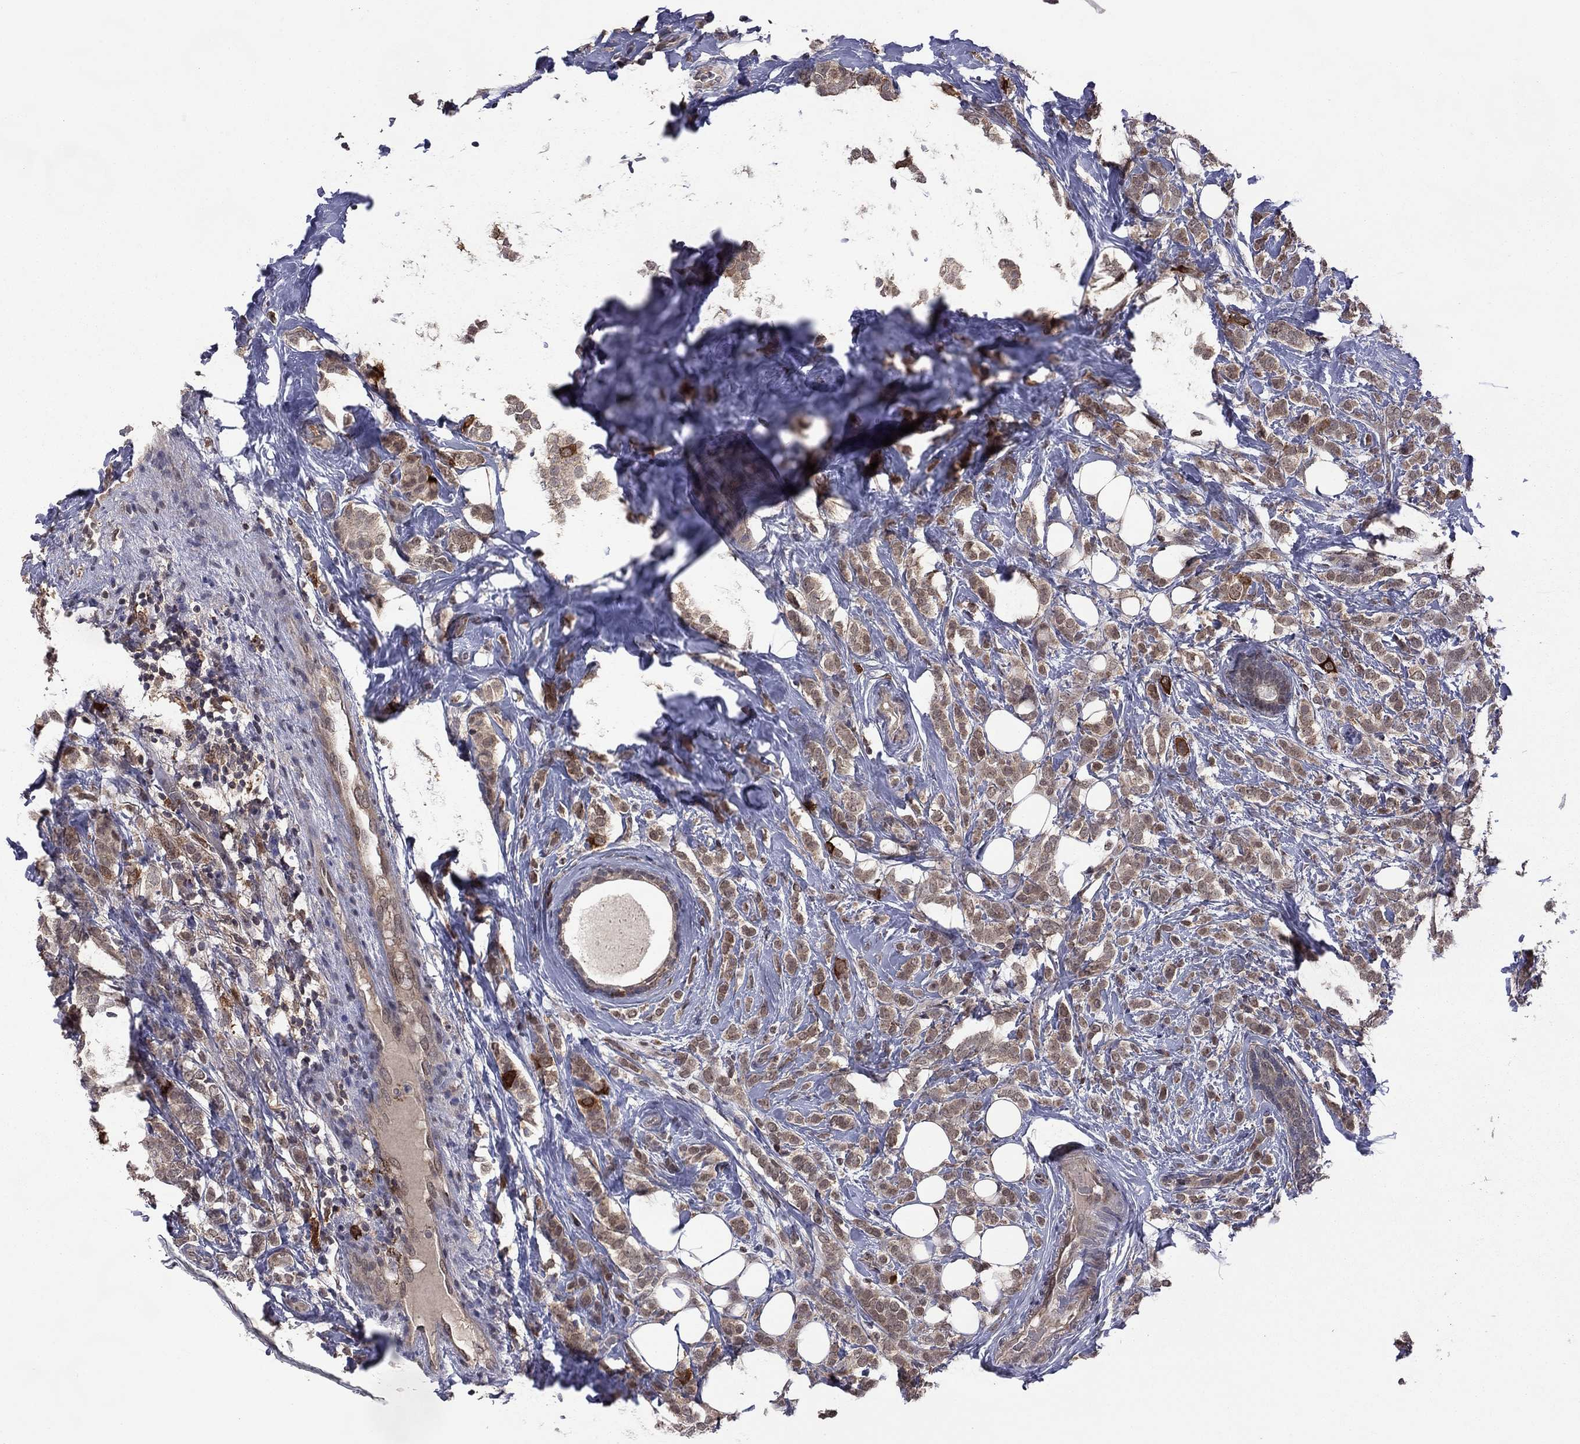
{"staining": {"intensity": "moderate", "quantity": ">75%", "location": "cytoplasmic/membranous"}, "tissue": "breast cancer", "cell_type": "Tumor cells", "image_type": "cancer", "snomed": [{"axis": "morphology", "description": "Lobular carcinoma"}, {"axis": "topography", "description": "Breast"}], "caption": "Moderate cytoplasmic/membranous expression for a protein is identified in approximately >75% of tumor cells of lobular carcinoma (breast) using immunohistochemistry (IHC).", "gene": "GPAA1", "patient": {"sex": "female", "age": 49}}